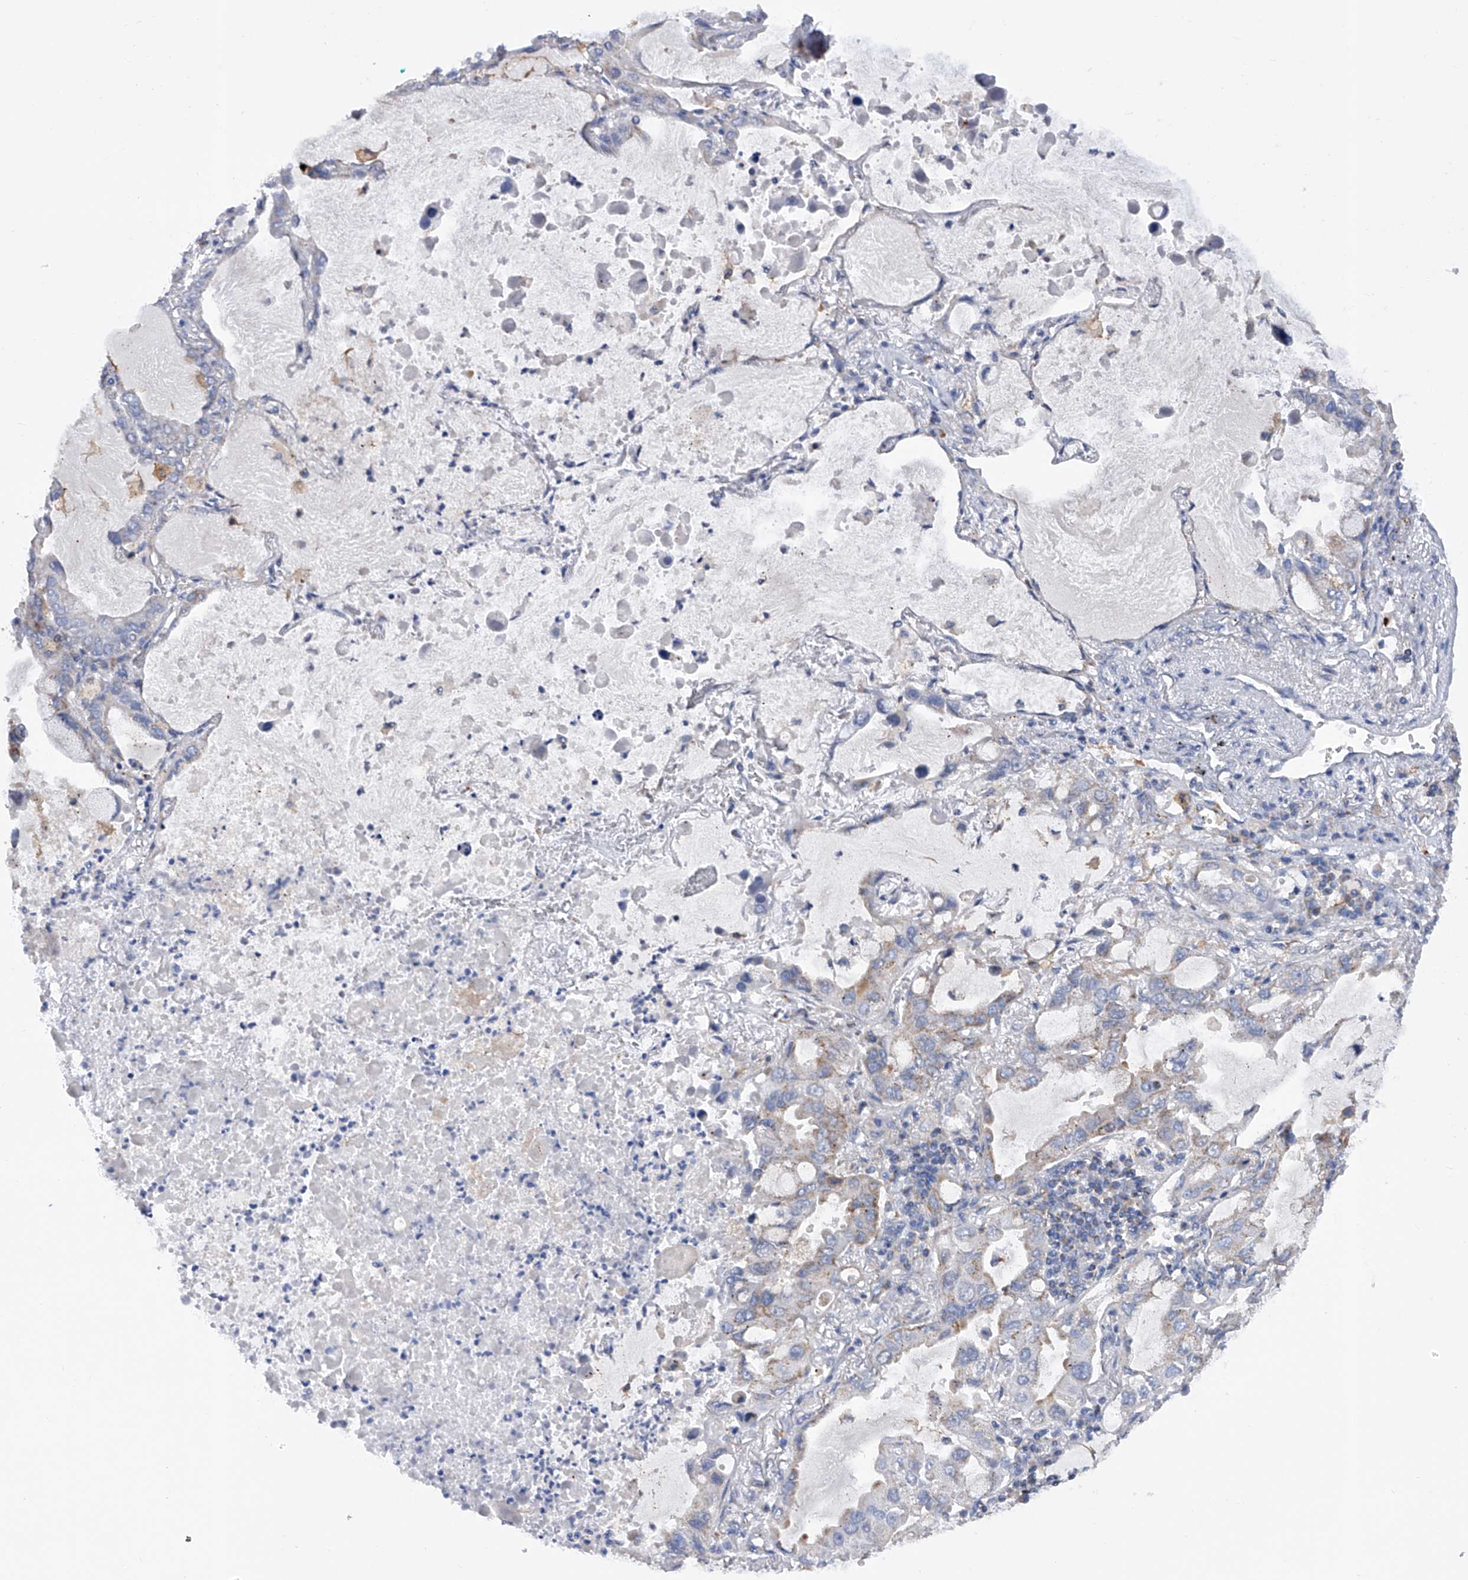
{"staining": {"intensity": "weak", "quantity": "25%-75%", "location": "cytoplasmic/membranous"}, "tissue": "lung cancer", "cell_type": "Tumor cells", "image_type": "cancer", "snomed": [{"axis": "morphology", "description": "Adenocarcinoma, NOS"}, {"axis": "topography", "description": "Lung"}], "caption": "A low amount of weak cytoplasmic/membranous staining is appreciated in about 25%-75% of tumor cells in lung cancer (adenocarcinoma) tissue.", "gene": "PDSS2", "patient": {"sex": "male", "age": 64}}